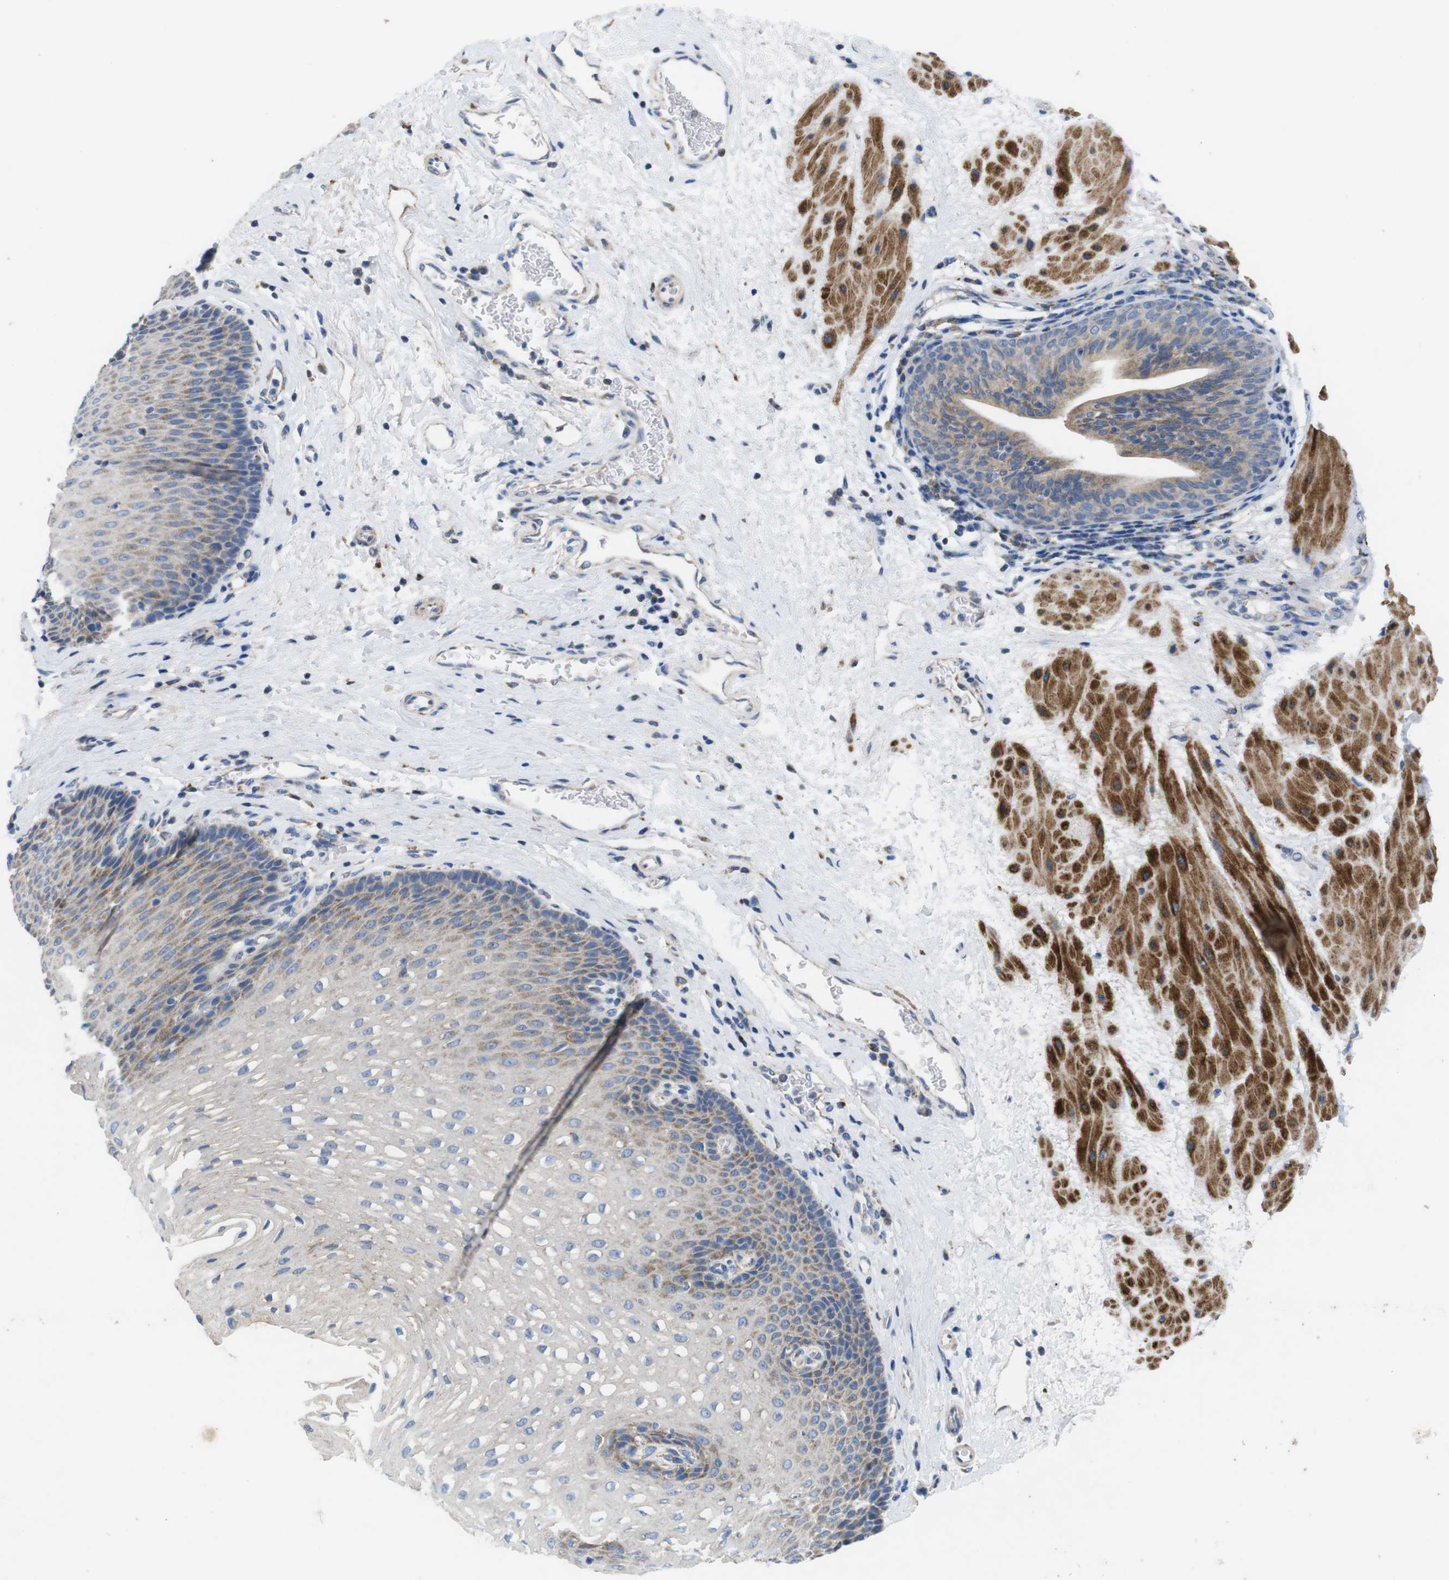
{"staining": {"intensity": "moderate", "quantity": "<25%", "location": "cytoplasmic/membranous"}, "tissue": "esophagus", "cell_type": "Squamous epithelial cells", "image_type": "normal", "snomed": [{"axis": "morphology", "description": "Normal tissue, NOS"}, {"axis": "topography", "description": "Esophagus"}], "caption": "Esophagus stained for a protein (brown) reveals moderate cytoplasmic/membranous positive positivity in approximately <25% of squamous epithelial cells.", "gene": "F2RL1", "patient": {"sex": "male", "age": 48}}